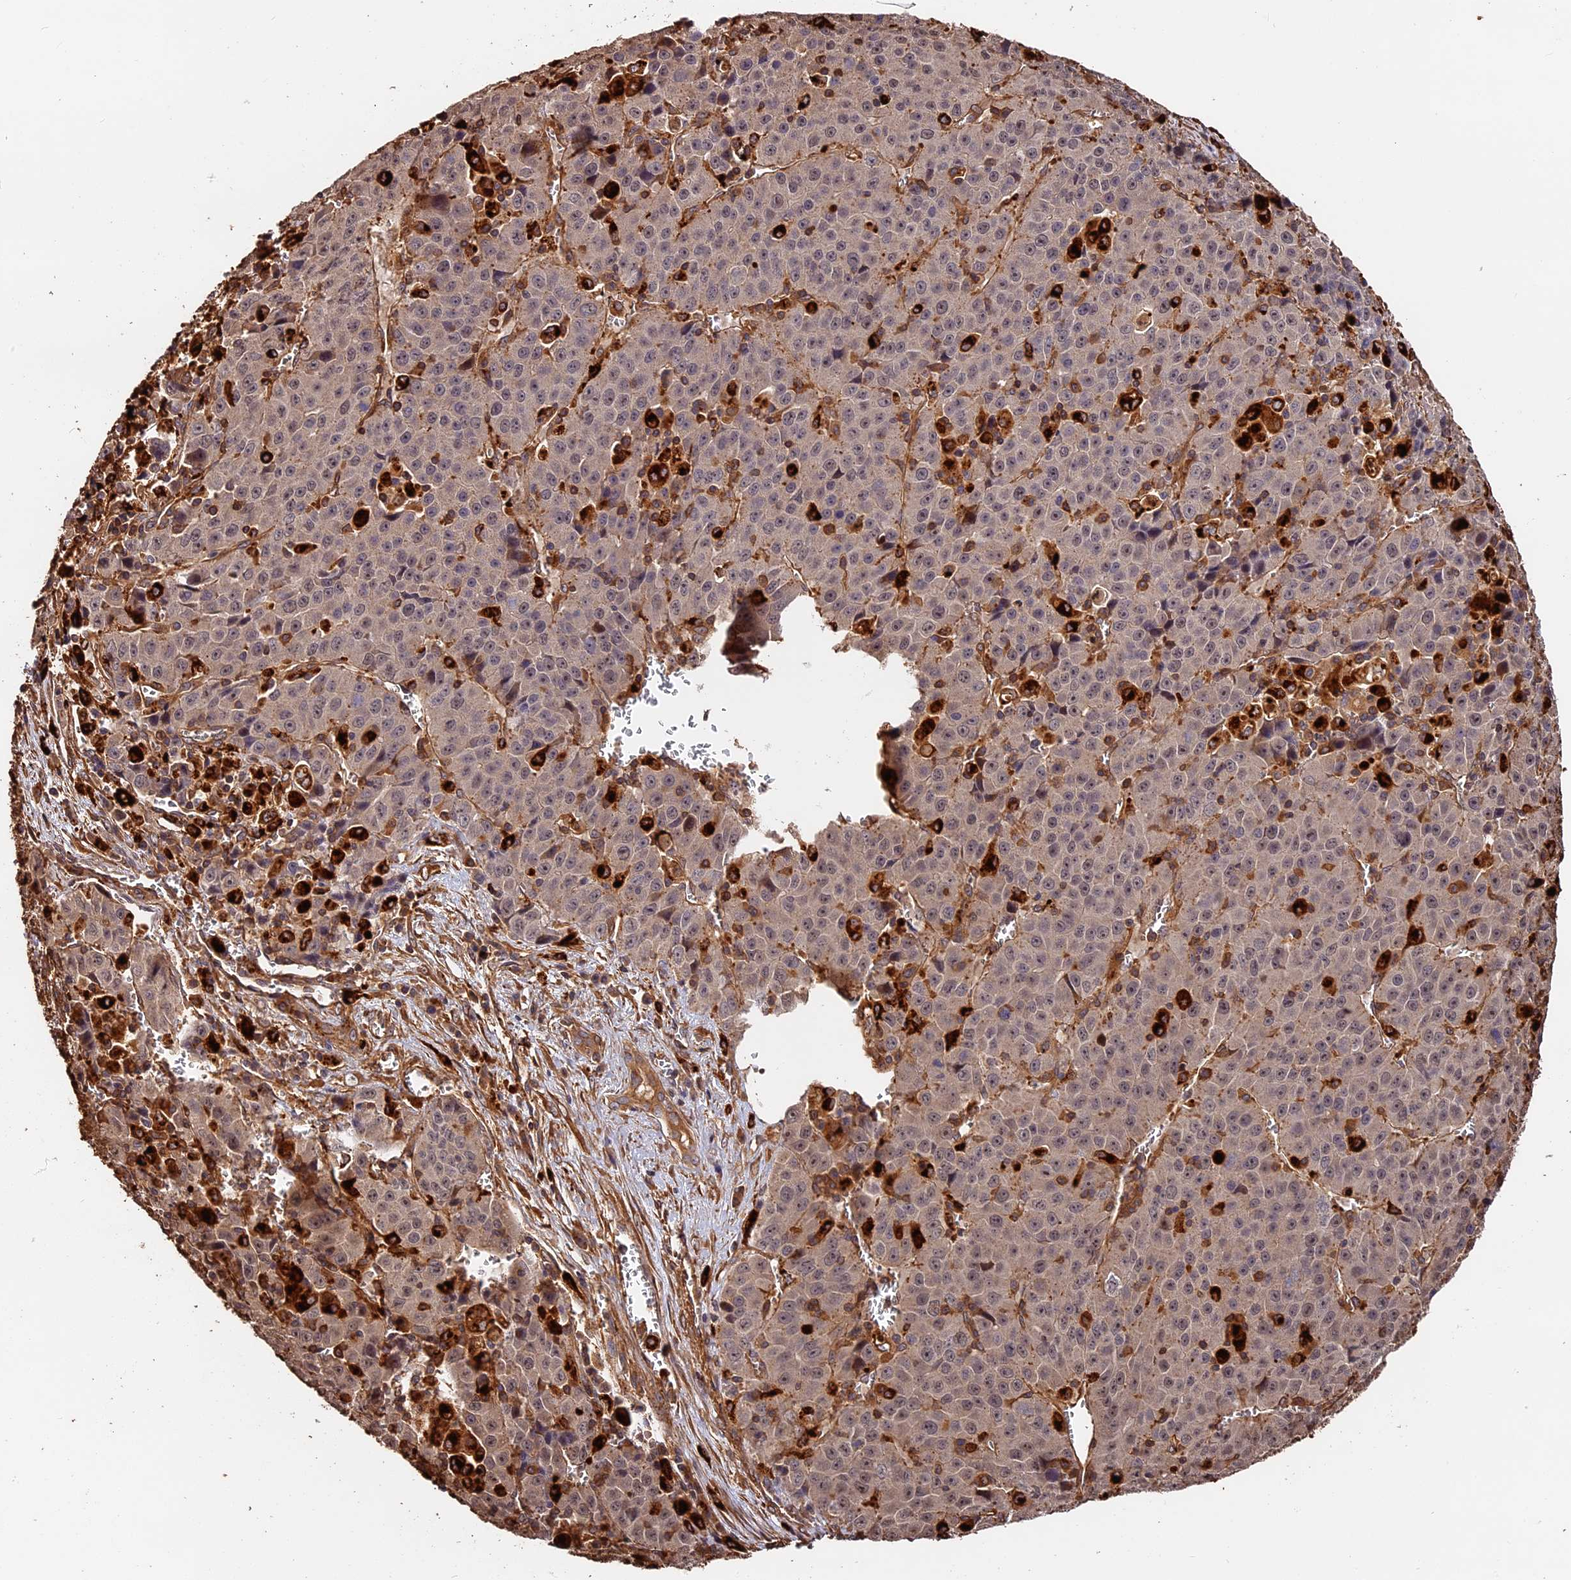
{"staining": {"intensity": "weak", "quantity": "25%-75%", "location": "cytoplasmic/membranous"}, "tissue": "liver cancer", "cell_type": "Tumor cells", "image_type": "cancer", "snomed": [{"axis": "morphology", "description": "Carcinoma, Hepatocellular, NOS"}, {"axis": "topography", "description": "Liver"}], "caption": "Liver hepatocellular carcinoma stained with a brown dye shows weak cytoplasmic/membranous positive staining in about 25%-75% of tumor cells.", "gene": "MMP15", "patient": {"sex": "female", "age": 53}}